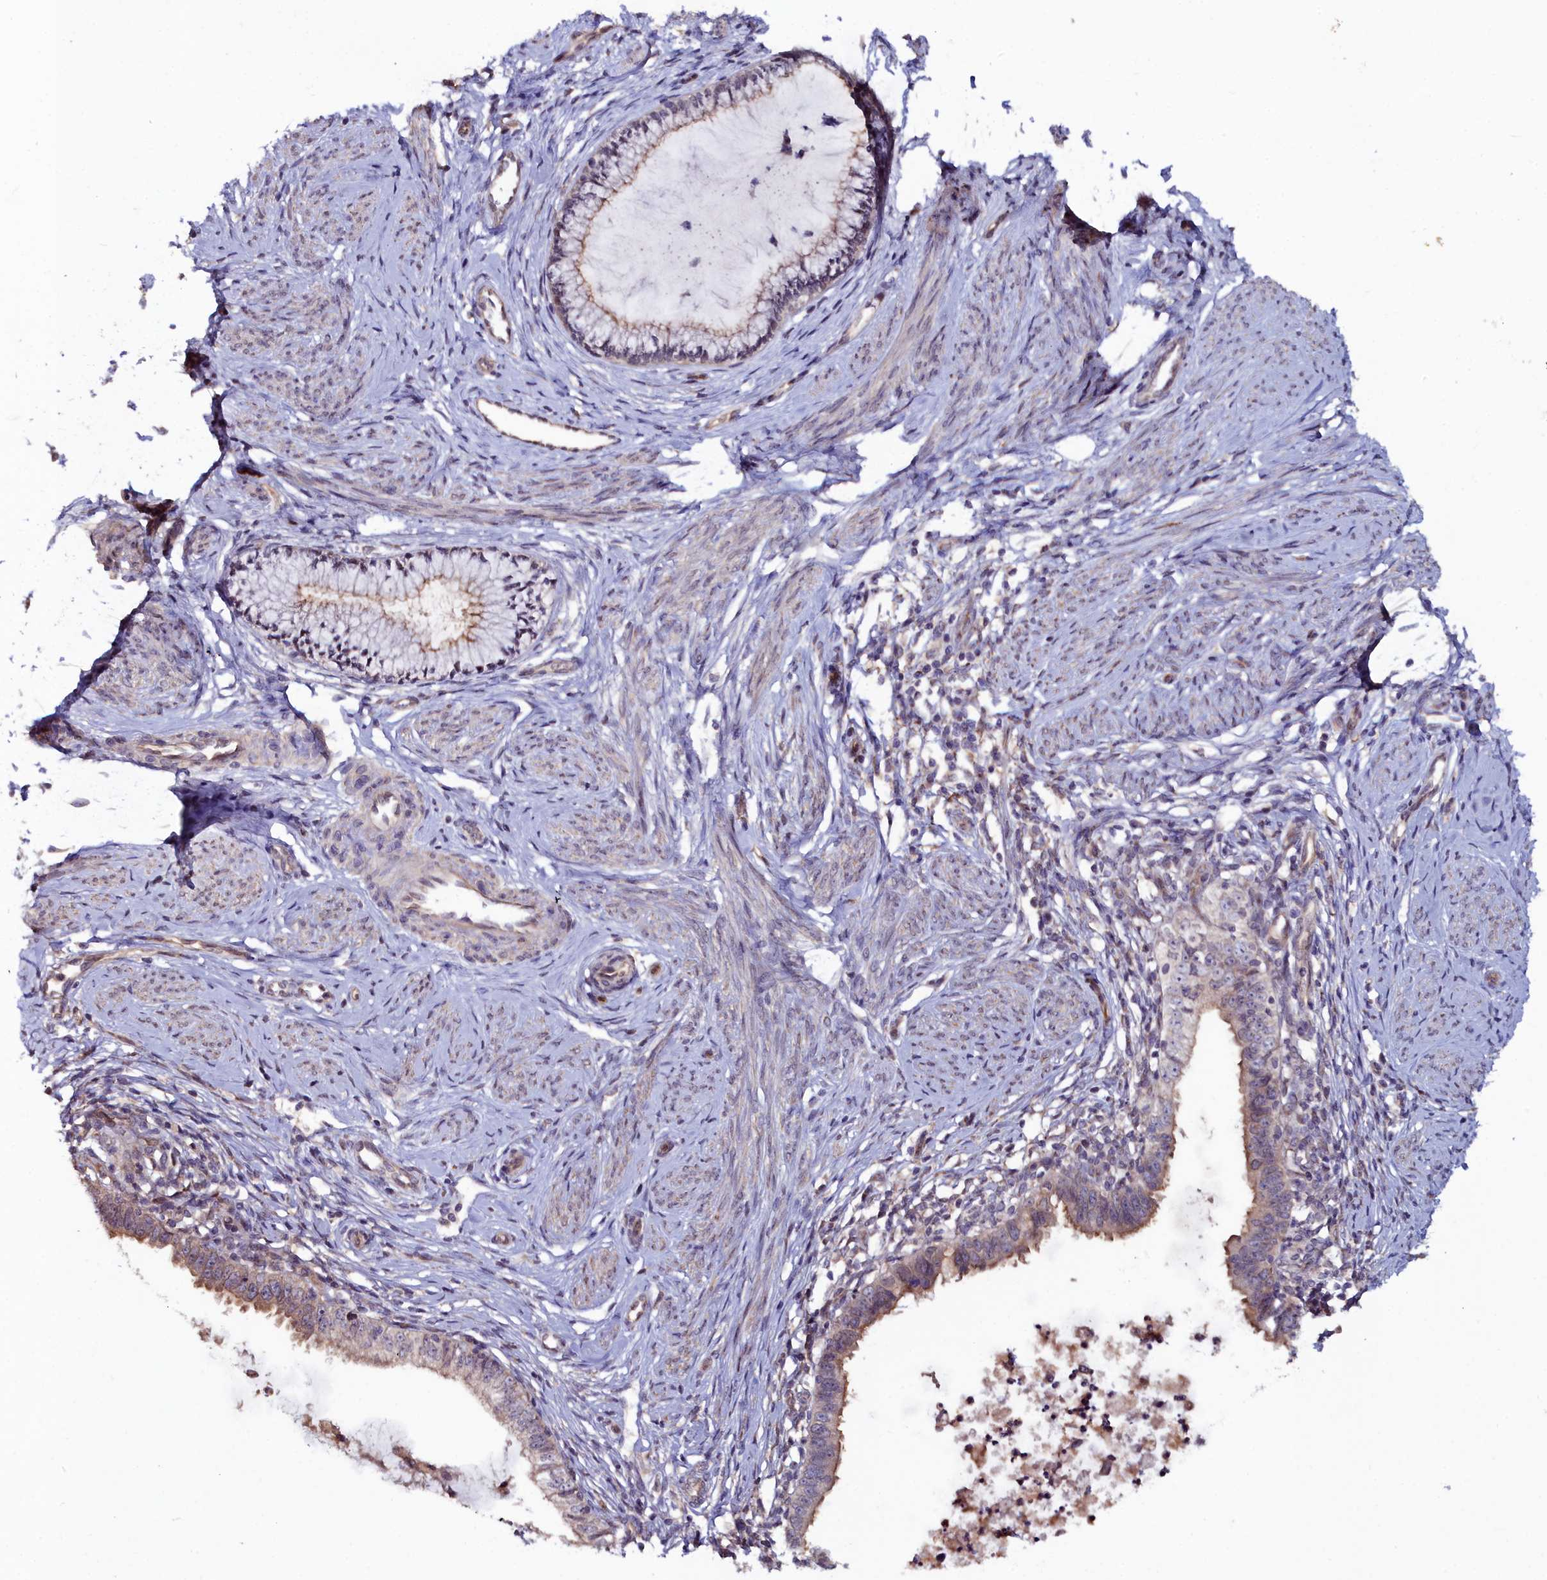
{"staining": {"intensity": "moderate", "quantity": "<25%", "location": "cytoplasmic/membranous"}, "tissue": "cervical cancer", "cell_type": "Tumor cells", "image_type": "cancer", "snomed": [{"axis": "morphology", "description": "Adenocarcinoma, NOS"}, {"axis": "topography", "description": "Cervix"}], "caption": "Immunohistochemistry (IHC) of human cervical cancer shows low levels of moderate cytoplasmic/membranous expression in approximately <25% of tumor cells.", "gene": "C4orf19", "patient": {"sex": "female", "age": 36}}